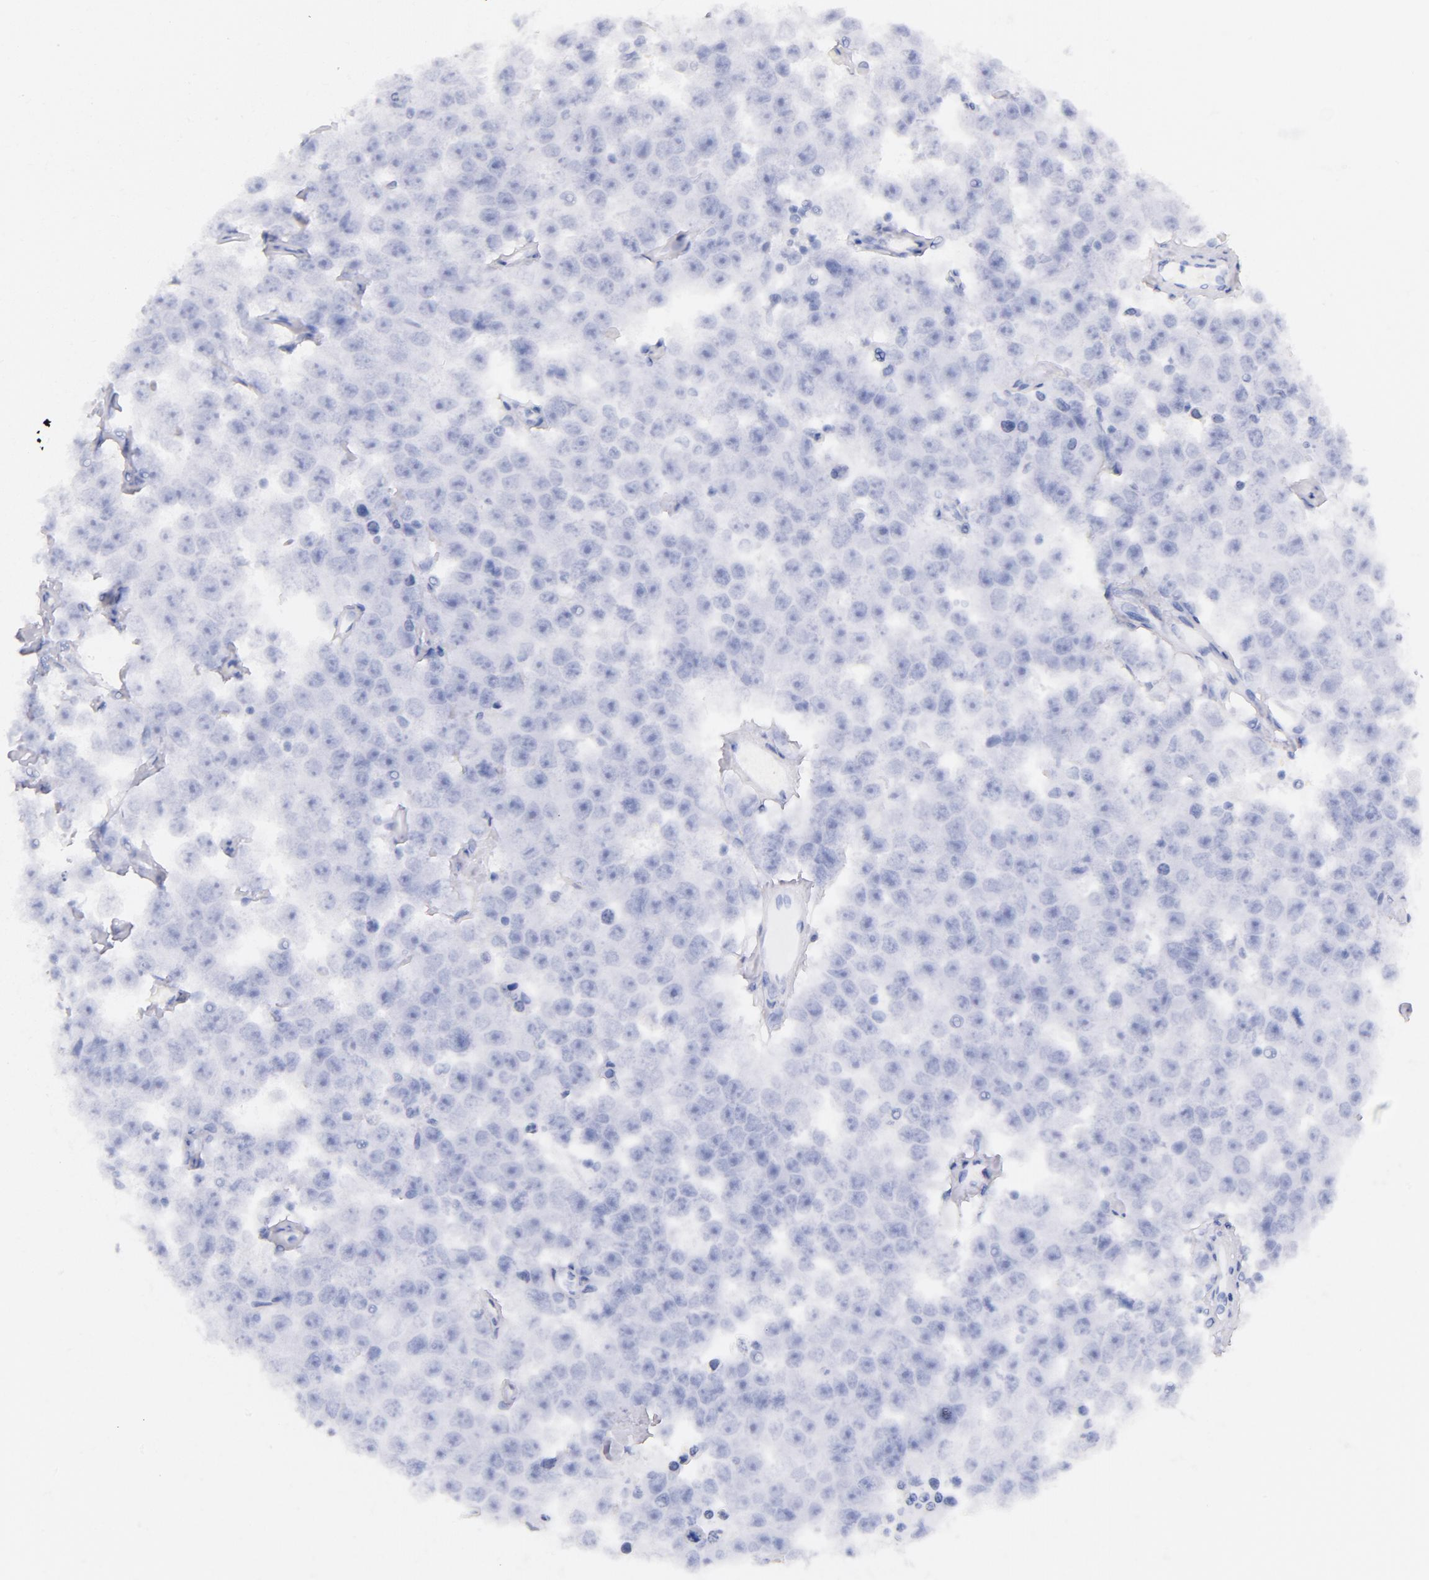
{"staining": {"intensity": "negative", "quantity": "none", "location": "none"}, "tissue": "testis cancer", "cell_type": "Tumor cells", "image_type": "cancer", "snomed": [{"axis": "morphology", "description": "Seminoma, NOS"}, {"axis": "topography", "description": "Testis"}], "caption": "An immunohistochemistry (IHC) image of testis cancer (seminoma) is shown. There is no staining in tumor cells of testis cancer (seminoma).", "gene": "CD44", "patient": {"sex": "male", "age": 52}}